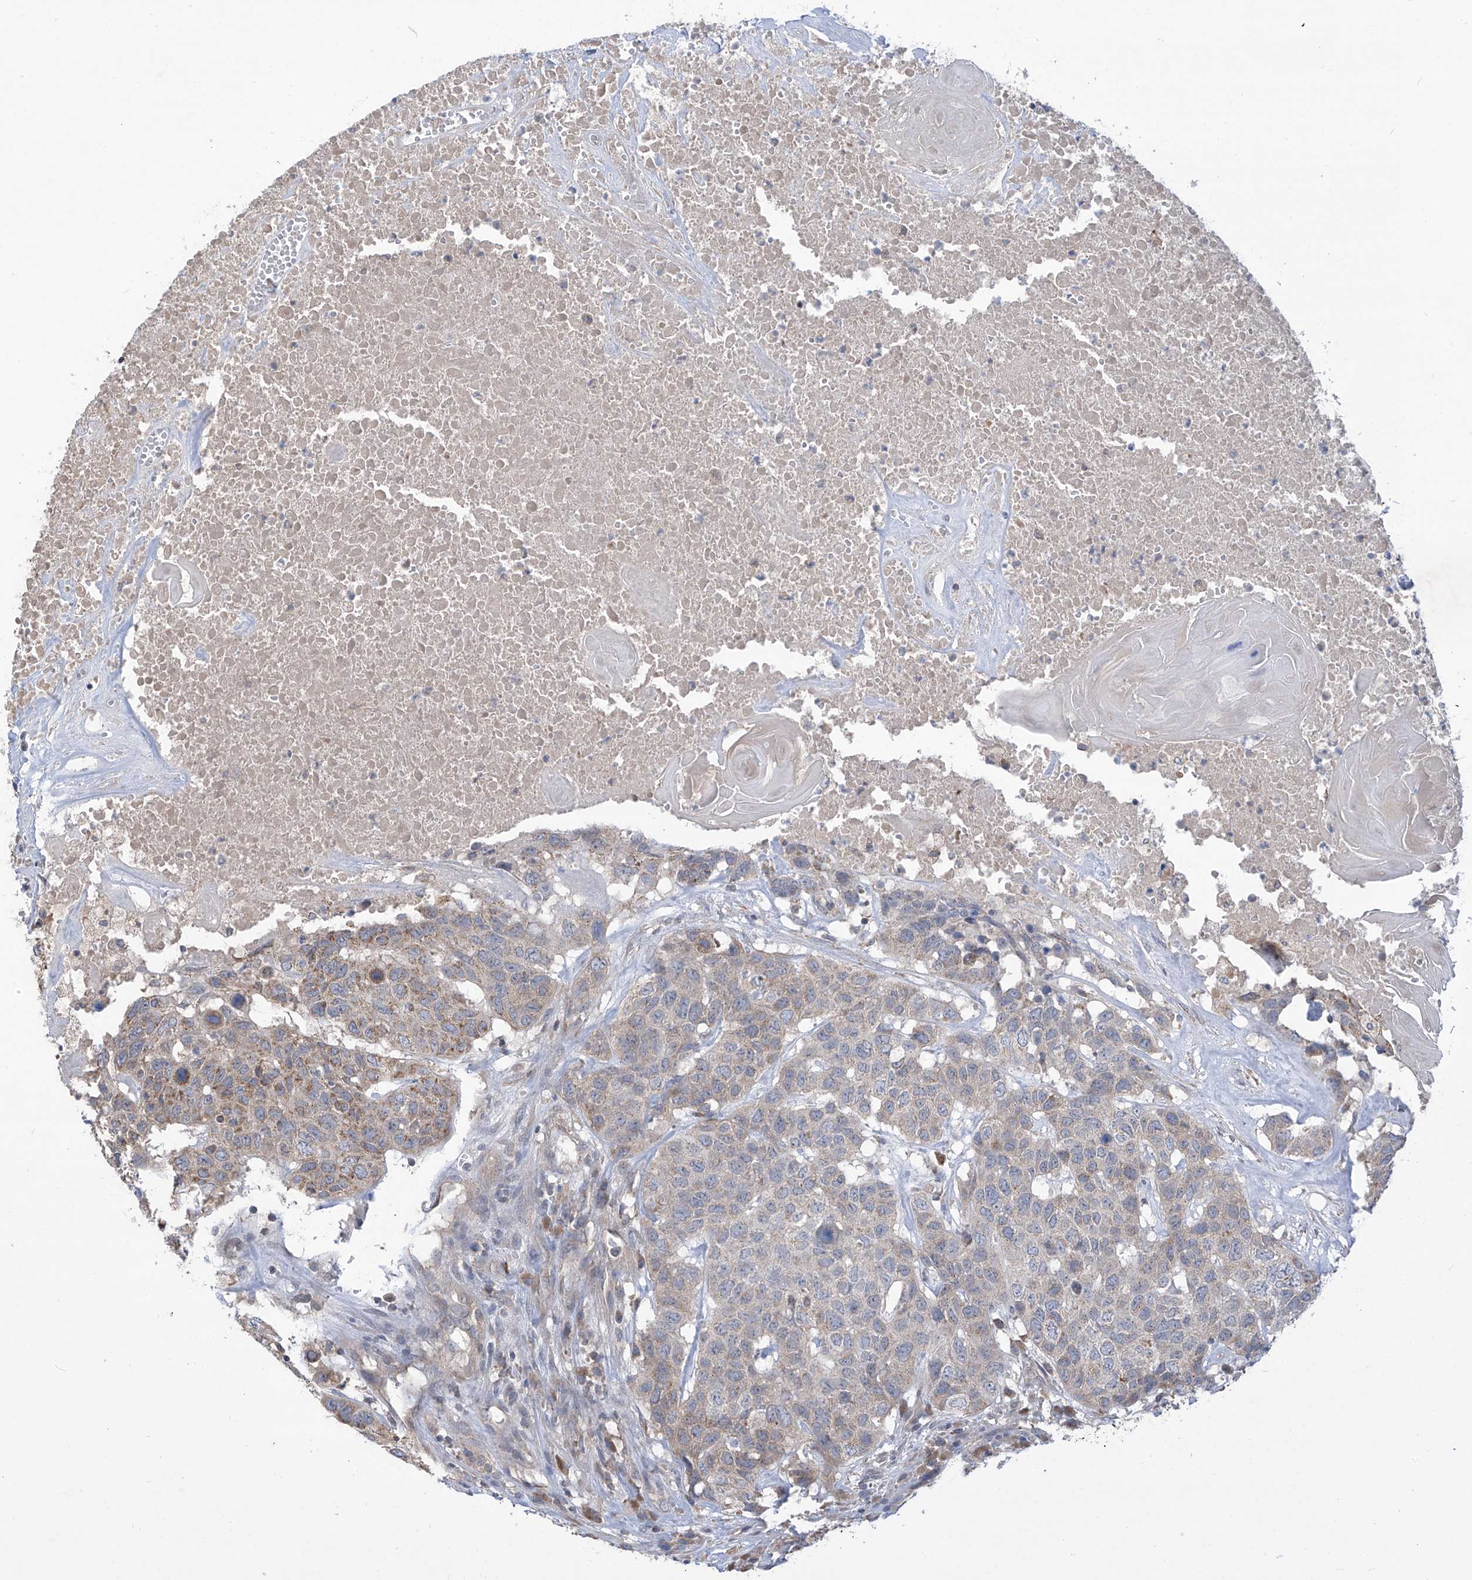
{"staining": {"intensity": "weak", "quantity": "25%-75%", "location": "cytoplasmic/membranous"}, "tissue": "head and neck cancer", "cell_type": "Tumor cells", "image_type": "cancer", "snomed": [{"axis": "morphology", "description": "Squamous cell carcinoma, NOS"}, {"axis": "topography", "description": "Head-Neck"}], "caption": "A histopathology image of head and neck squamous cell carcinoma stained for a protein exhibits weak cytoplasmic/membranous brown staining in tumor cells.", "gene": "SCGB1D2", "patient": {"sex": "male", "age": 66}}